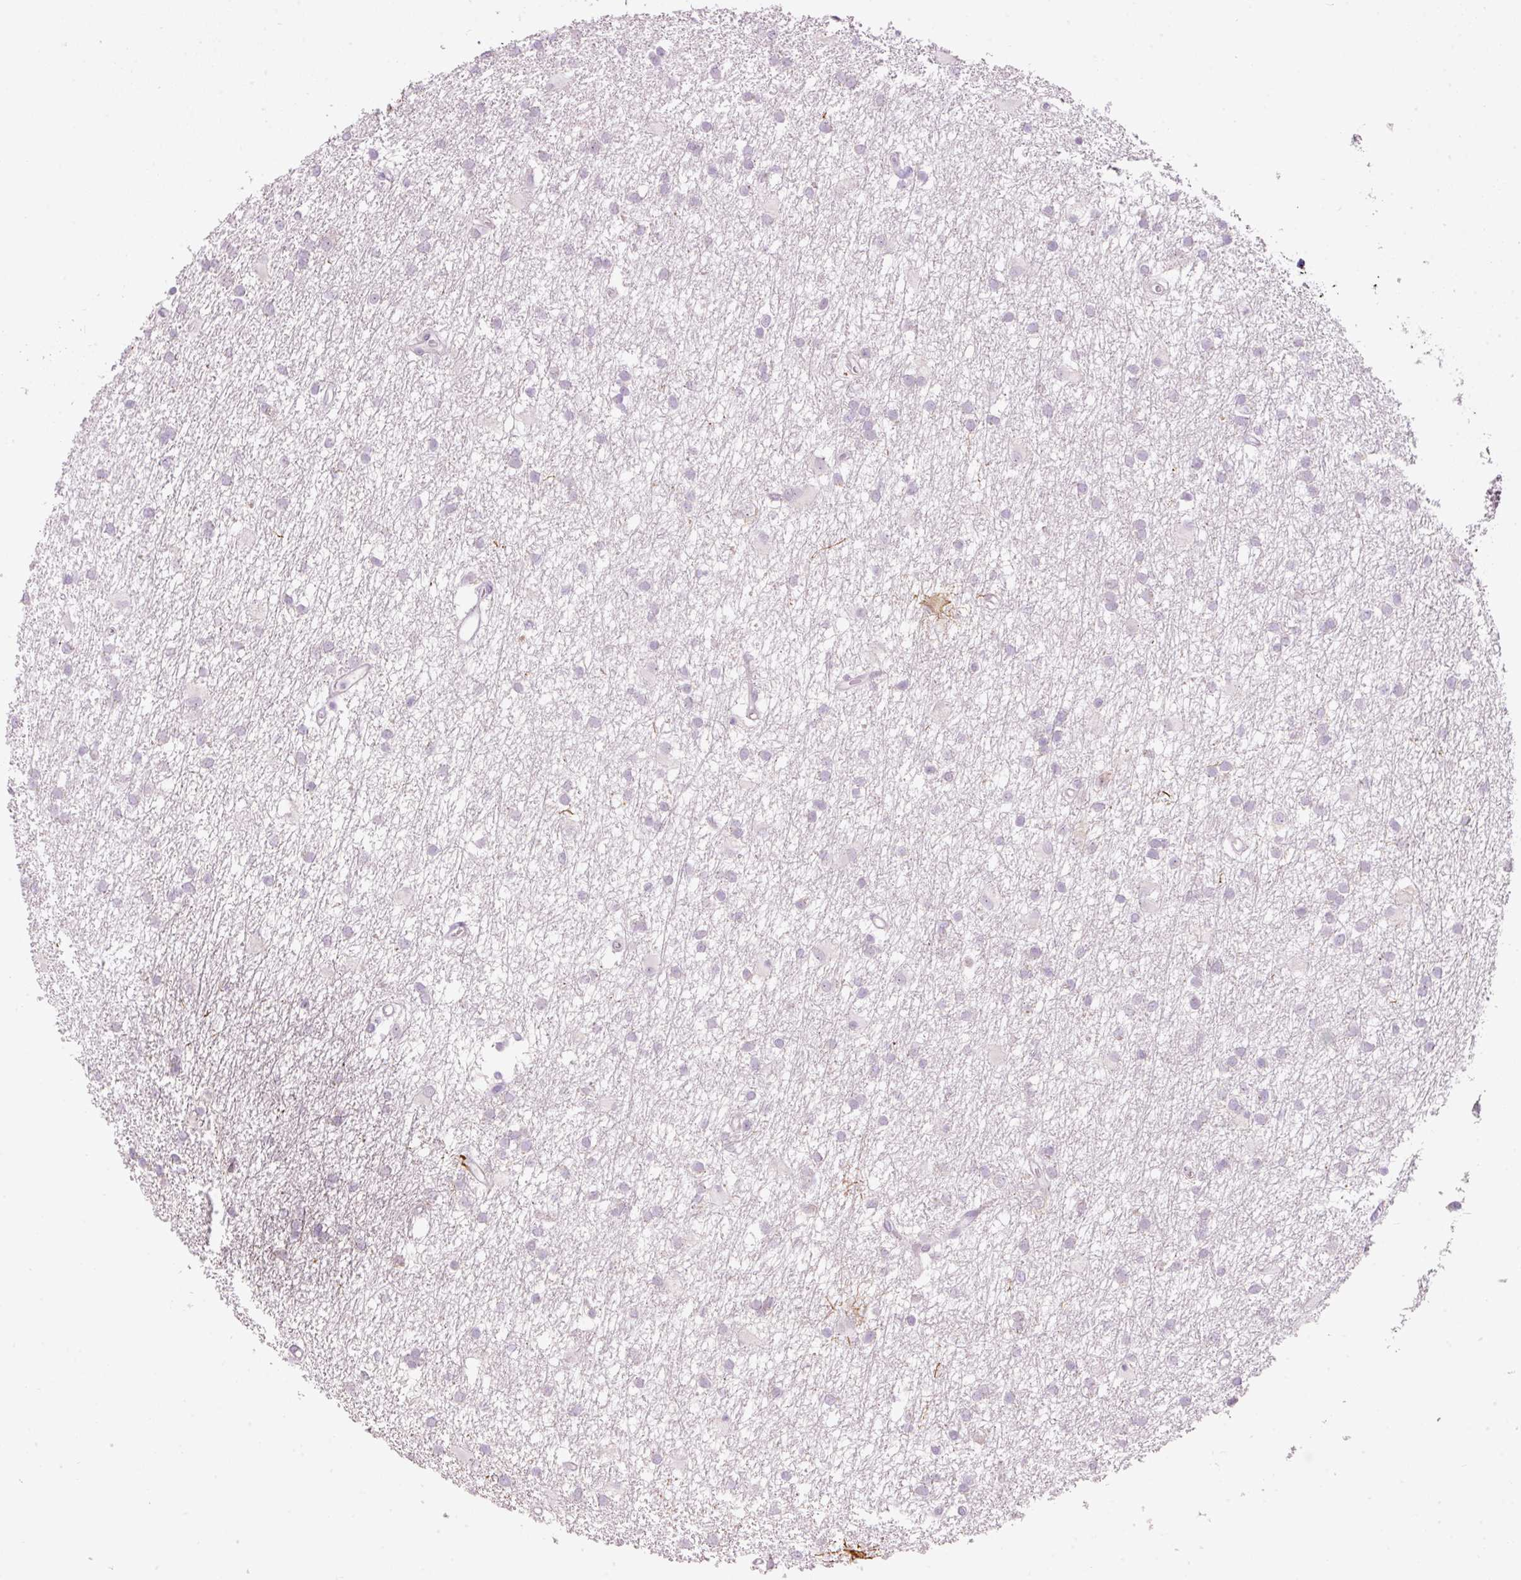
{"staining": {"intensity": "negative", "quantity": "none", "location": "none"}, "tissue": "glioma", "cell_type": "Tumor cells", "image_type": "cancer", "snomed": [{"axis": "morphology", "description": "Glioma, malignant, High grade"}, {"axis": "topography", "description": "Brain"}], "caption": "Immunohistochemical staining of glioma demonstrates no significant expression in tumor cells.", "gene": "RSPO2", "patient": {"sex": "male", "age": 77}}